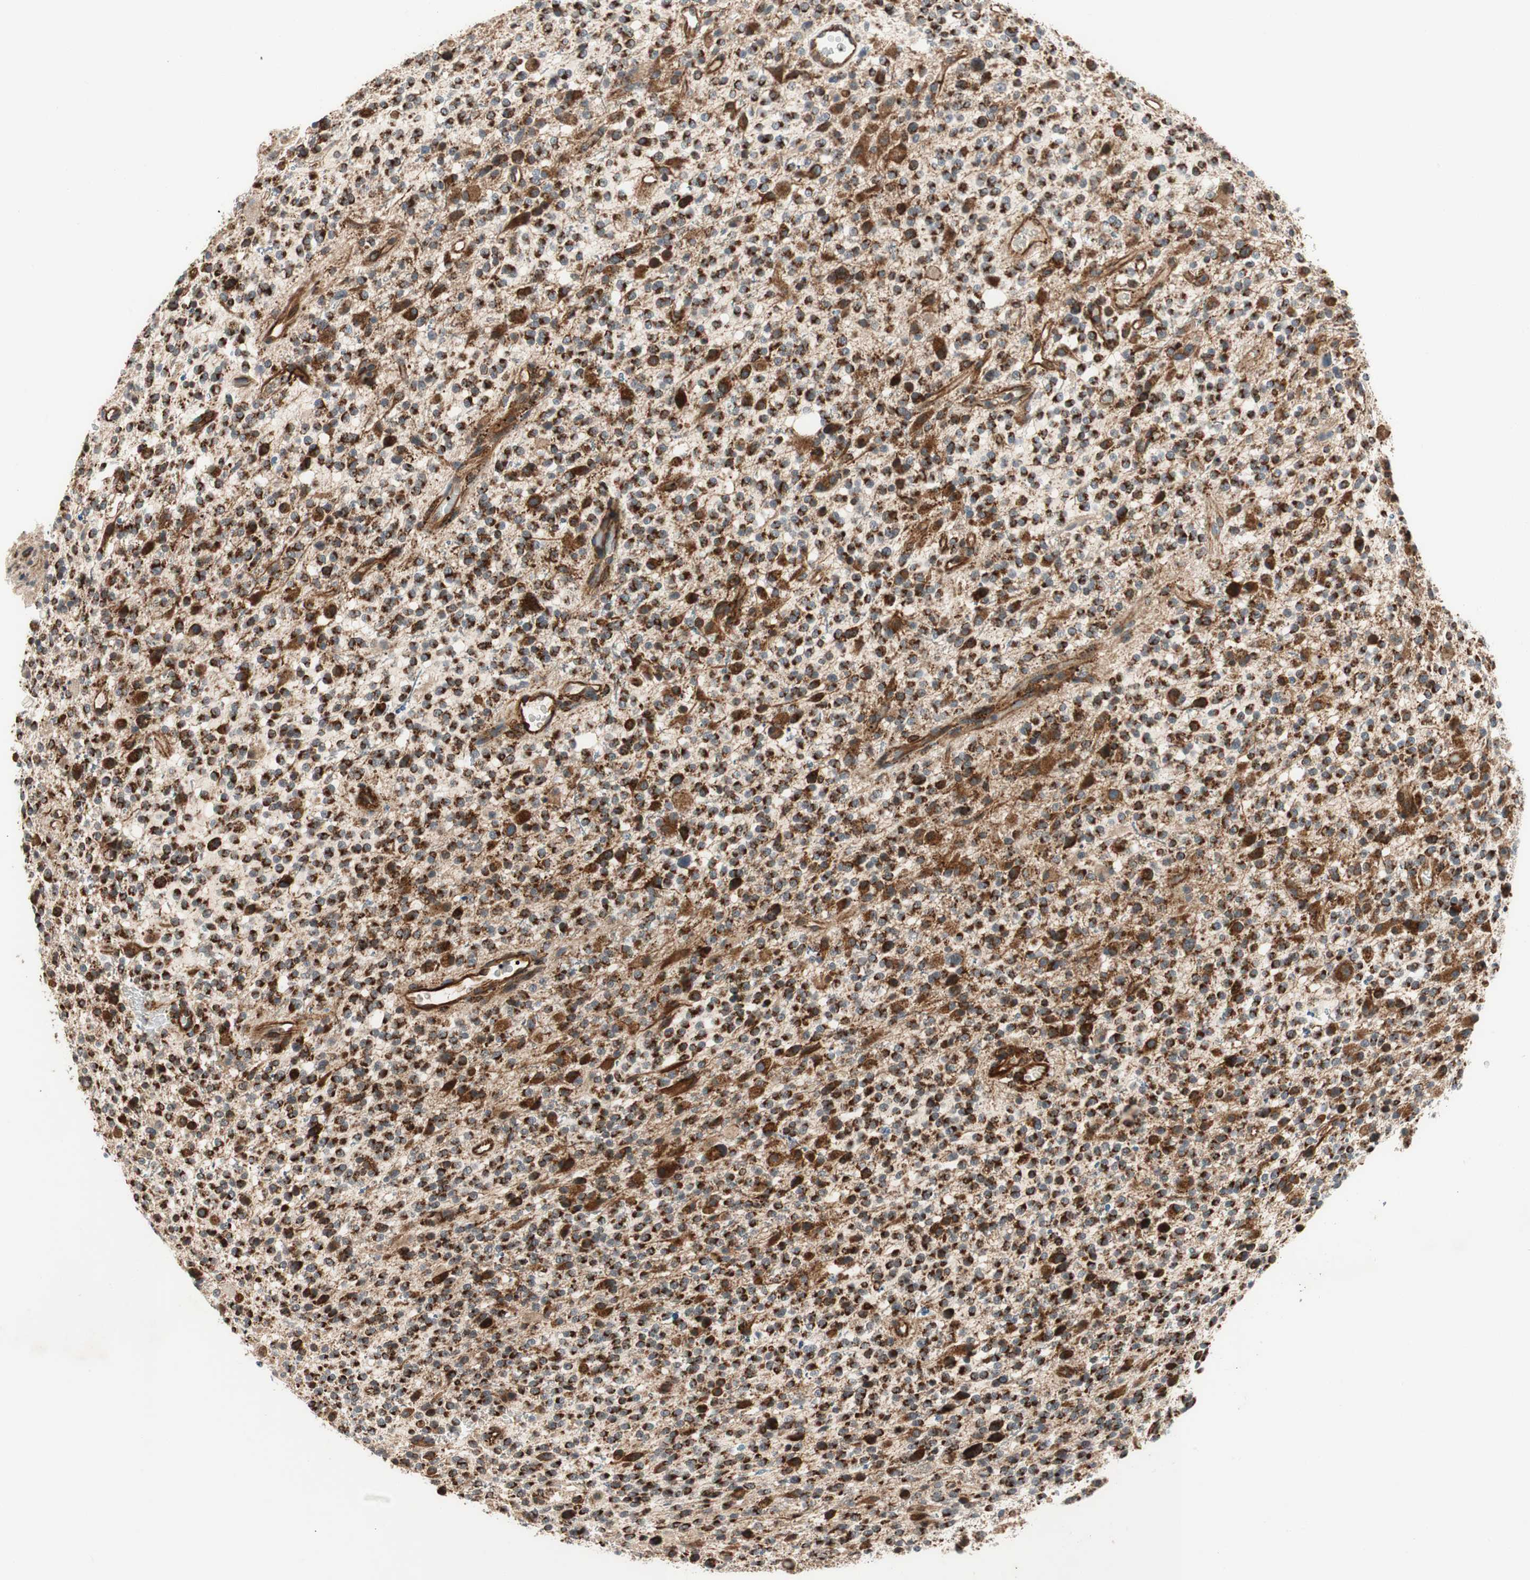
{"staining": {"intensity": "strong", "quantity": ">75%", "location": "cytoplasmic/membranous"}, "tissue": "glioma", "cell_type": "Tumor cells", "image_type": "cancer", "snomed": [{"axis": "morphology", "description": "Glioma, malignant, High grade"}, {"axis": "topography", "description": "Brain"}], "caption": "High-grade glioma (malignant) stained with immunohistochemistry reveals strong cytoplasmic/membranous positivity in about >75% of tumor cells. (Brightfield microscopy of DAB IHC at high magnification).", "gene": "AKAP1", "patient": {"sex": "male", "age": 48}}